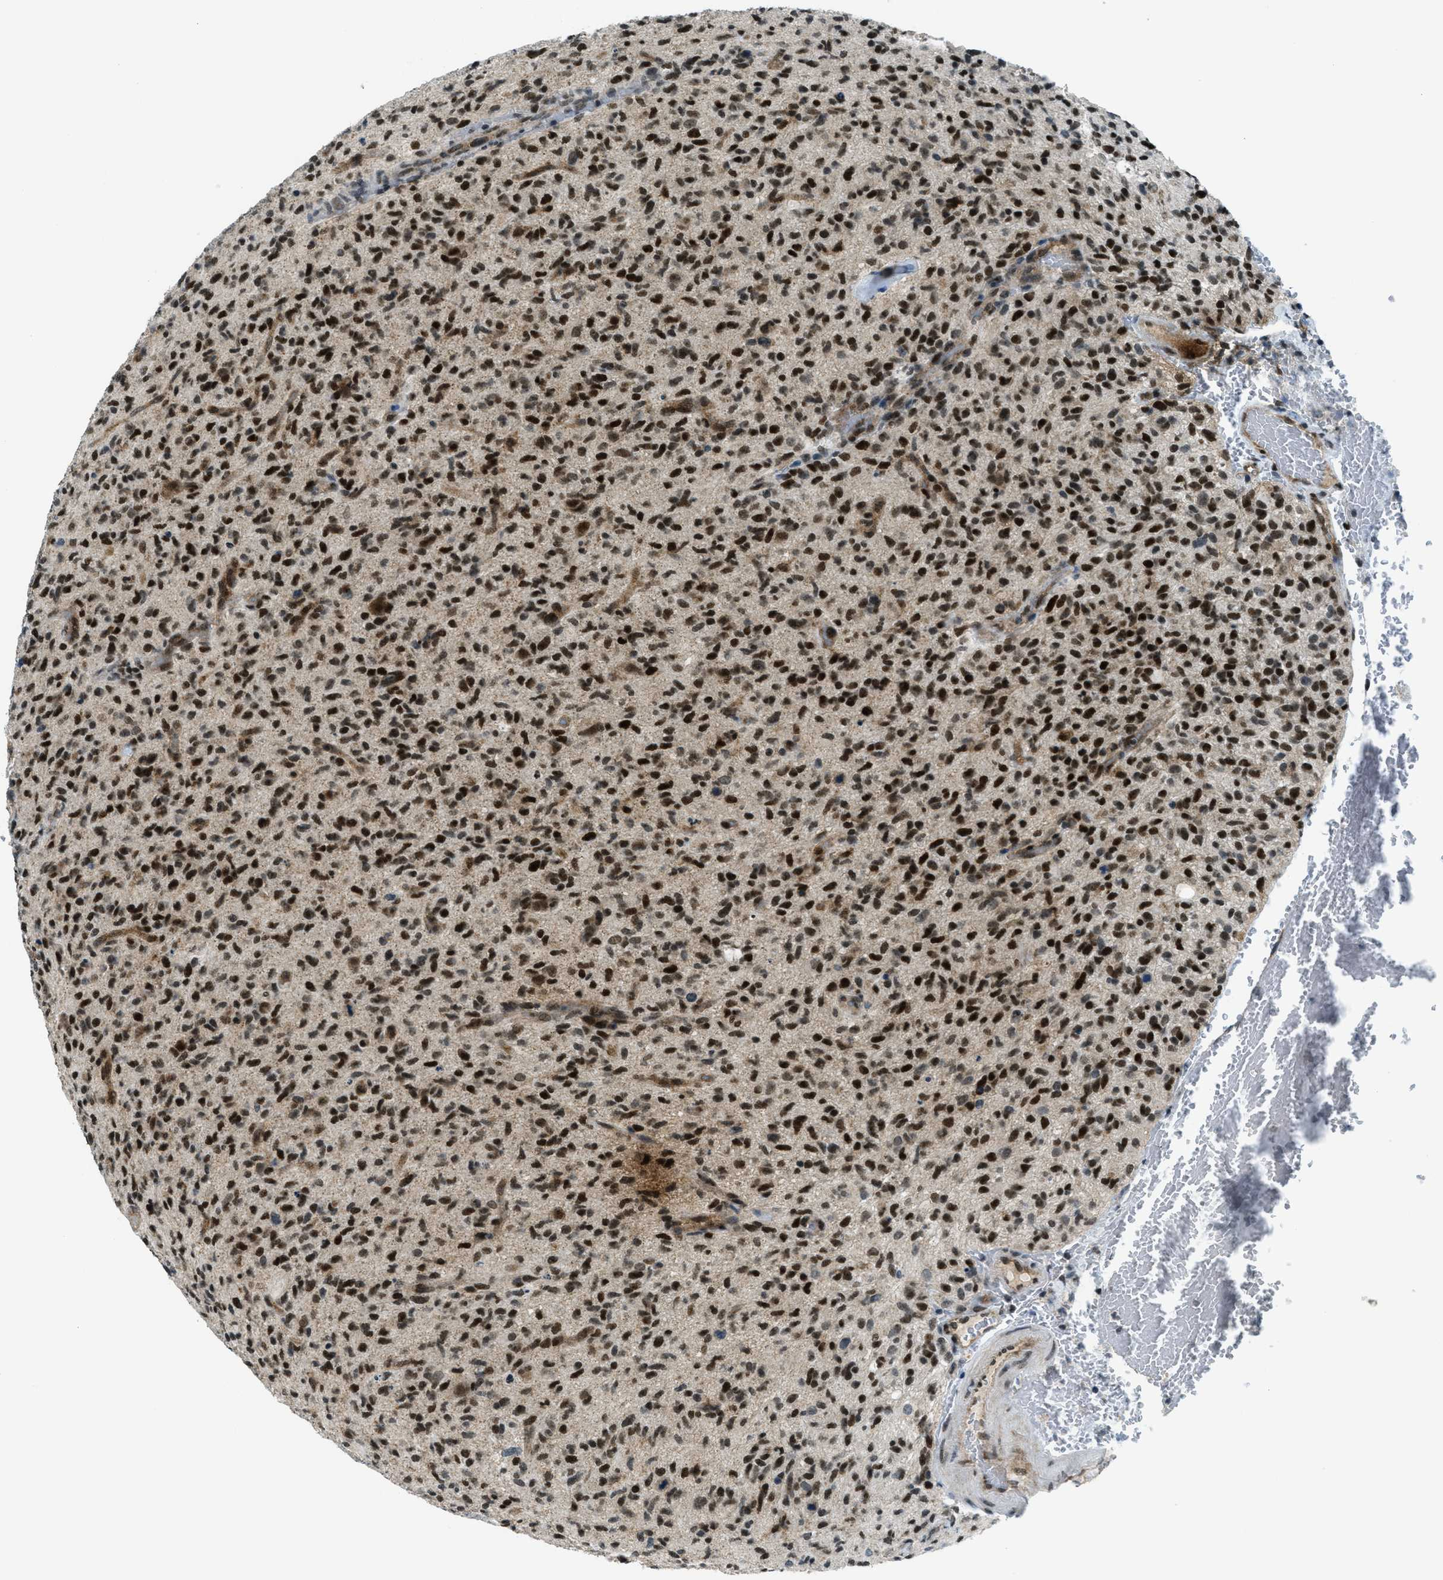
{"staining": {"intensity": "strong", "quantity": ">75%", "location": "nuclear"}, "tissue": "glioma", "cell_type": "Tumor cells", "image_type": "cancer", "snomed": [{"axis": "morphology", "description": "Glioma, malignant, High grade"}, {"axis": "topography", "description": "Brain"}], "caption": "Immunohistochemistry histopathology image of high-grade glioma (malignant) stained for a protein (brown), which demonstrates high levels of strong nuclear positivity in about >75% of tumor cells.", "gene": "KLF6", "patient": {"sex": "male", "age": 71}}